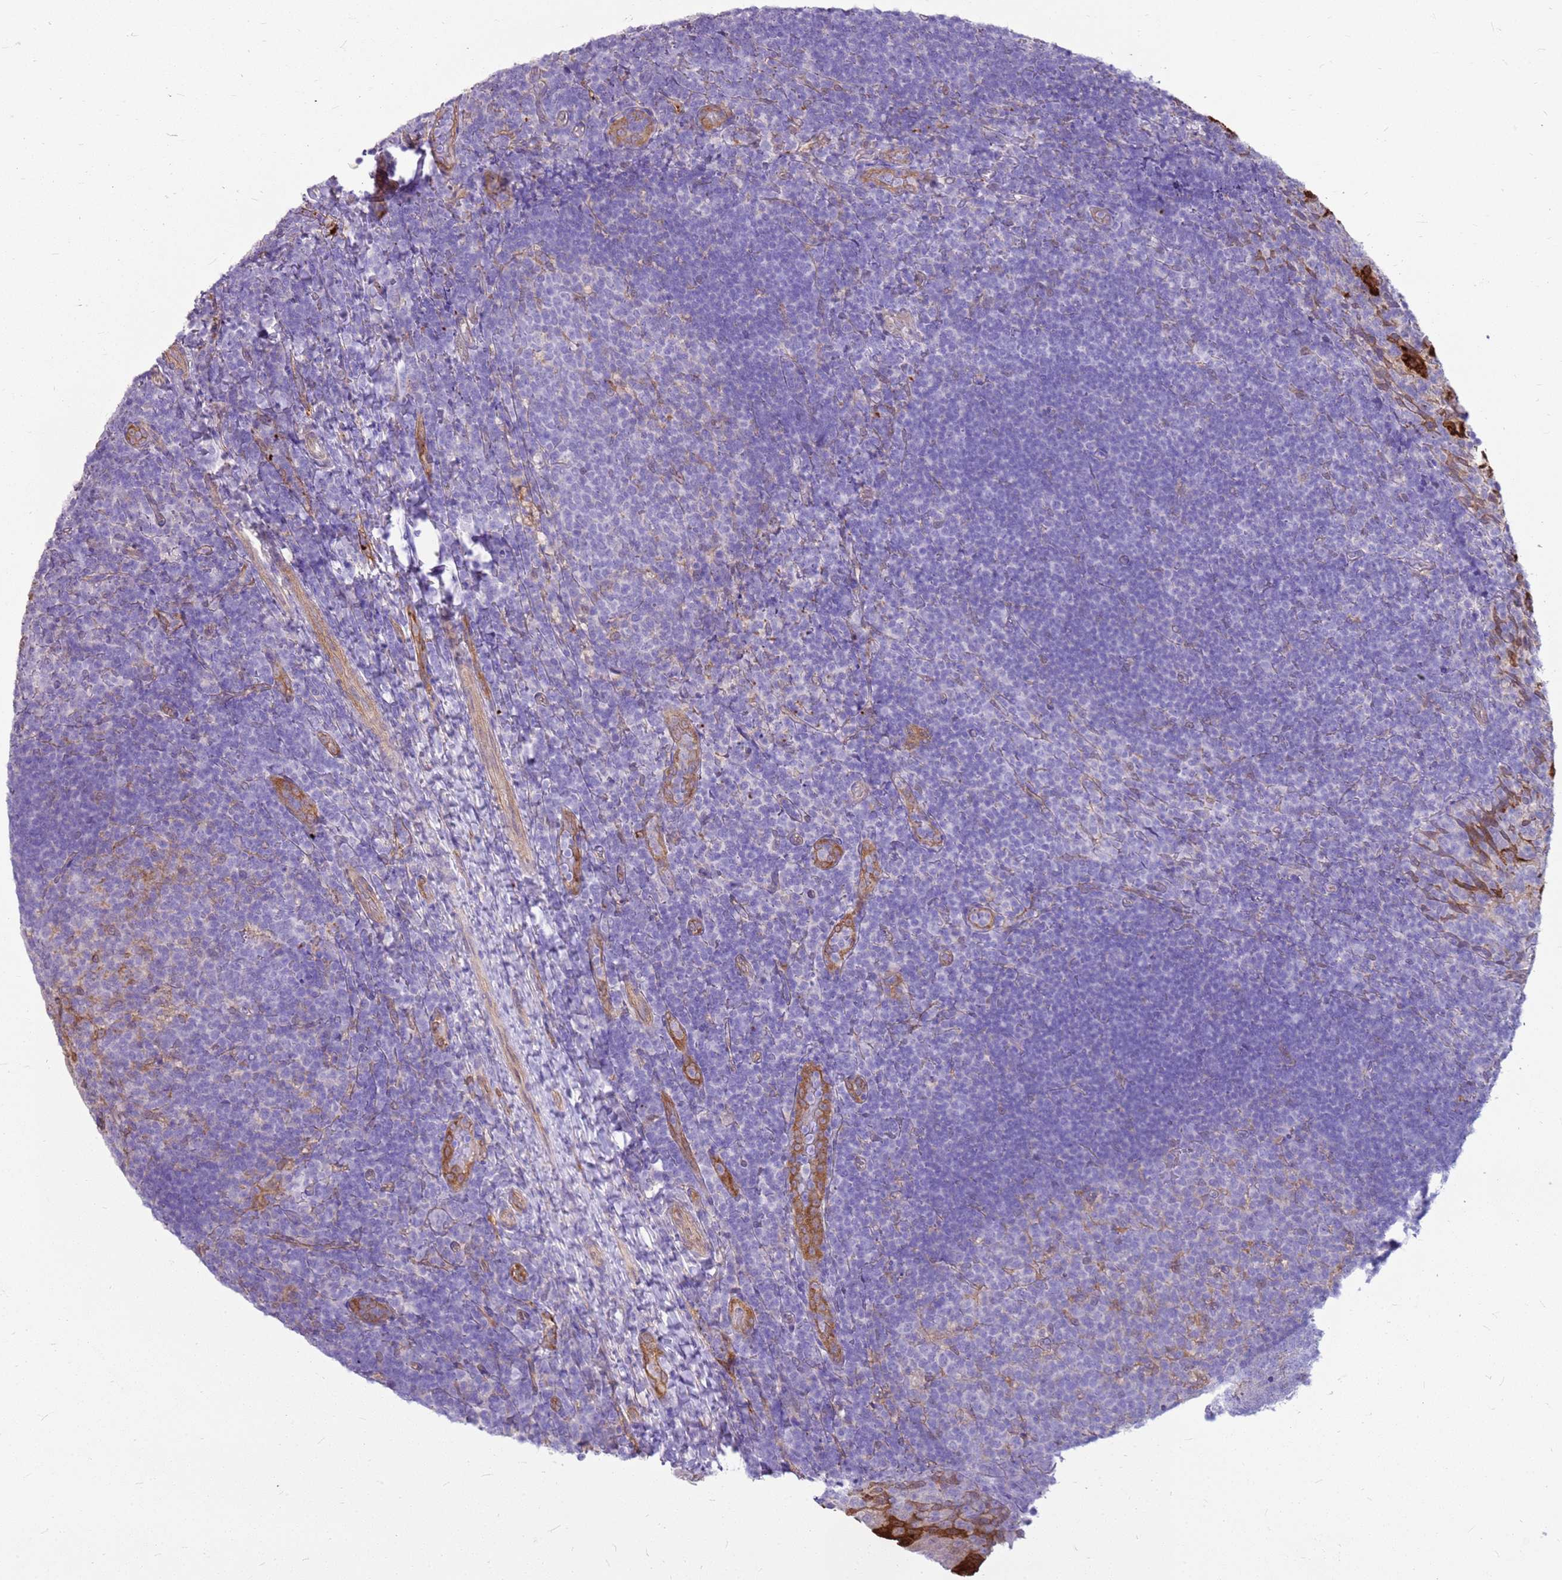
{"staining": {"intensity": "negative", "quantity": "none", "location": "none"}, "tissue": "tonsil", "cell_type": "Germinal center cells", "image_type": "normal", "snomed": [{"axis": "morphology", "description": "Normal tissue, NOS"}, {"axis": "topography", "description": "Tonsil"}], "caption": "This is a histopathology image of immunohistochemistry staining of benign tonsil, which shows no expression in germinal center cells.", "gene": "HSPB1", "patient": {"sex": "female", "age": 10}}